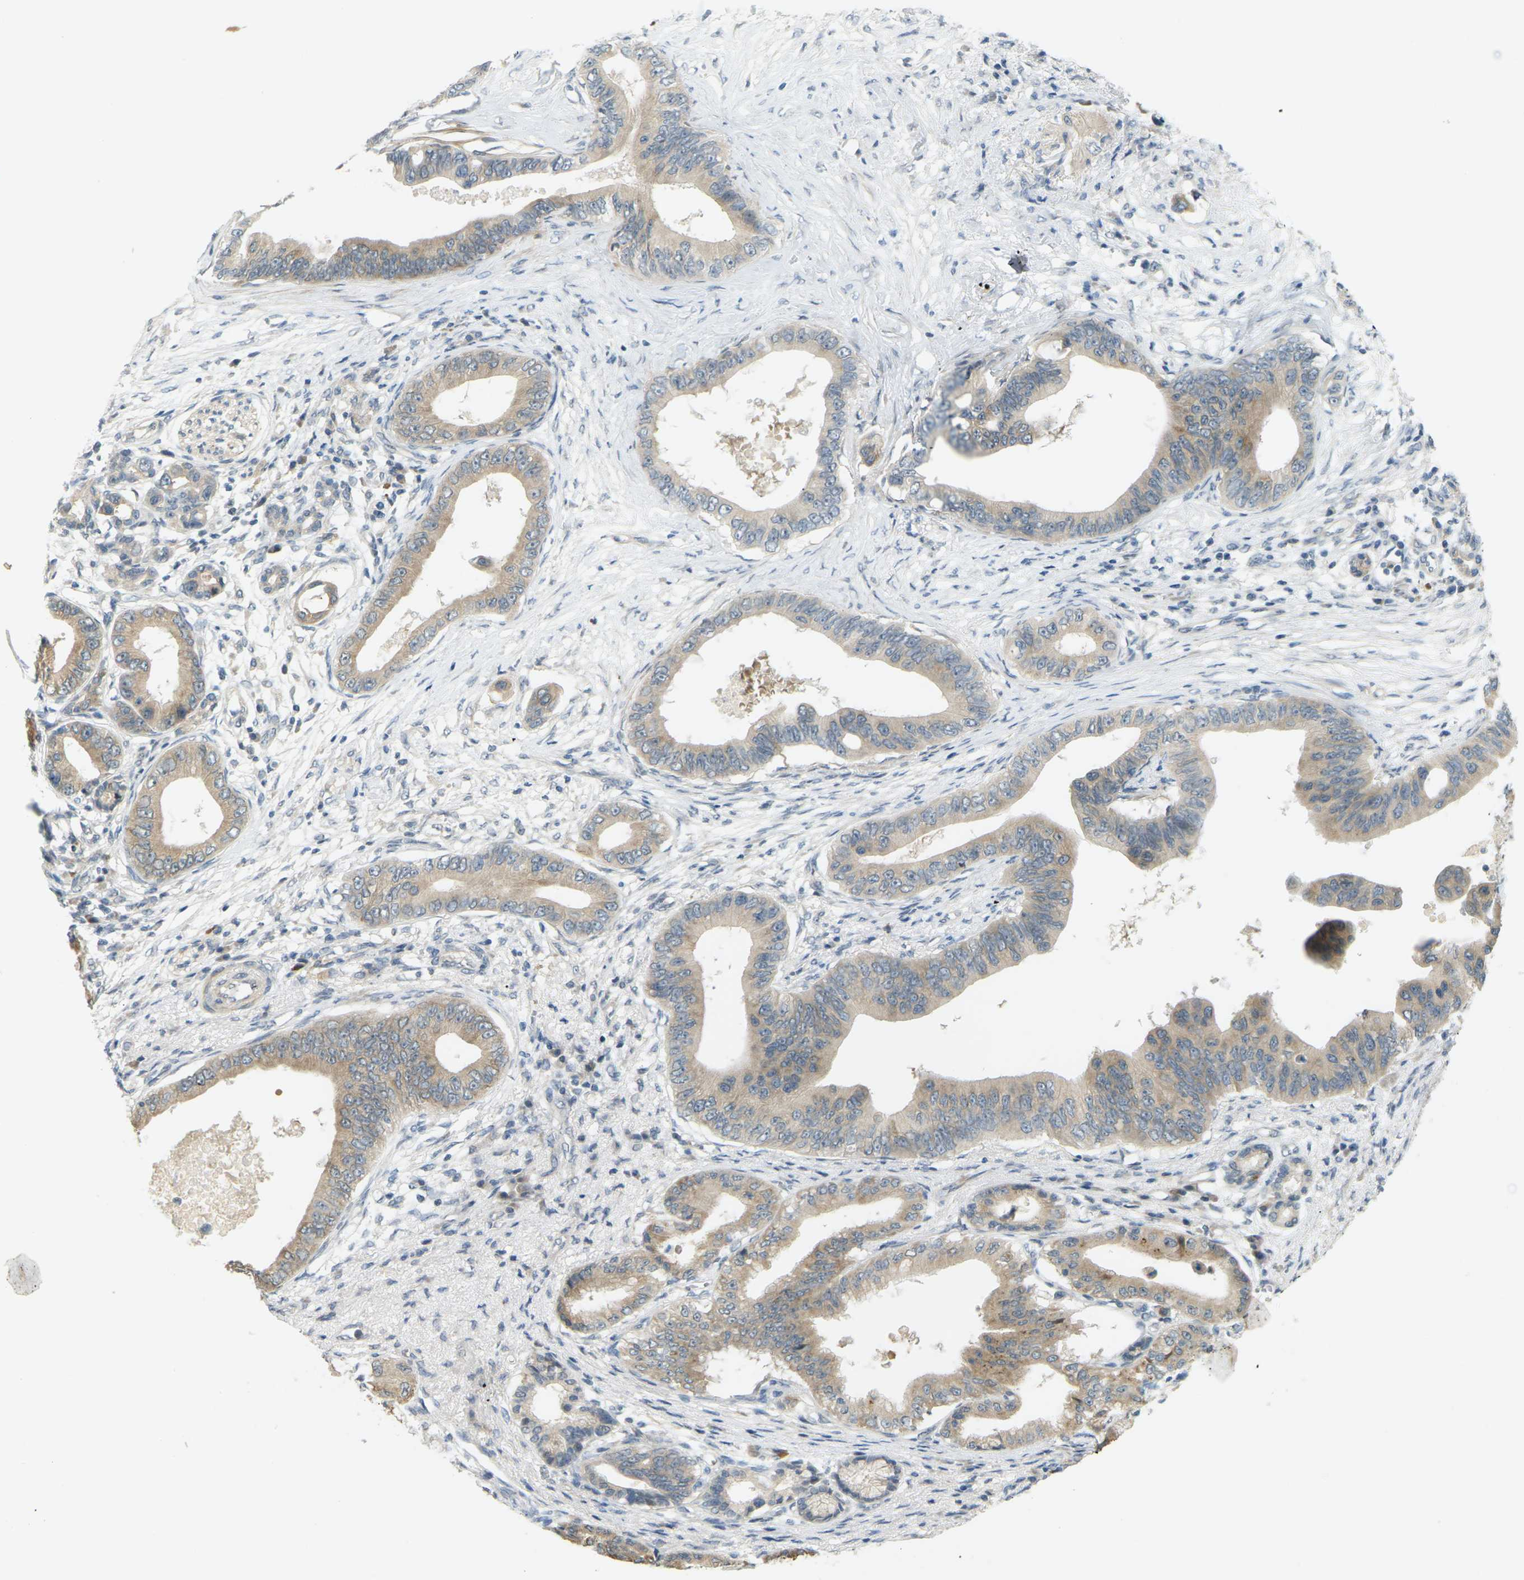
{"staining": {"intensity": "weak", "quantity": ">75%", "location": "cytoplasmic/membranous"}, "tissue": "pancreatic cancer", "cell_type": "Tumor cells", "image_type": "cancer", "snomed": [{"axis": "morphology", "description": "Adenocarcinoma, NOS"}, {"axis": "topography", "description": "Pancreas"}], "caption": "High-power microscopy captured an immunohistochemistry (IHC) histopathology image of pancreatic adenocarcinoma, revealing weak cytoplasmic/membranous expression in about >75% of tumor cells.", "gene": "SOCS6", "patient": {"sex": "male", "age": 77}}